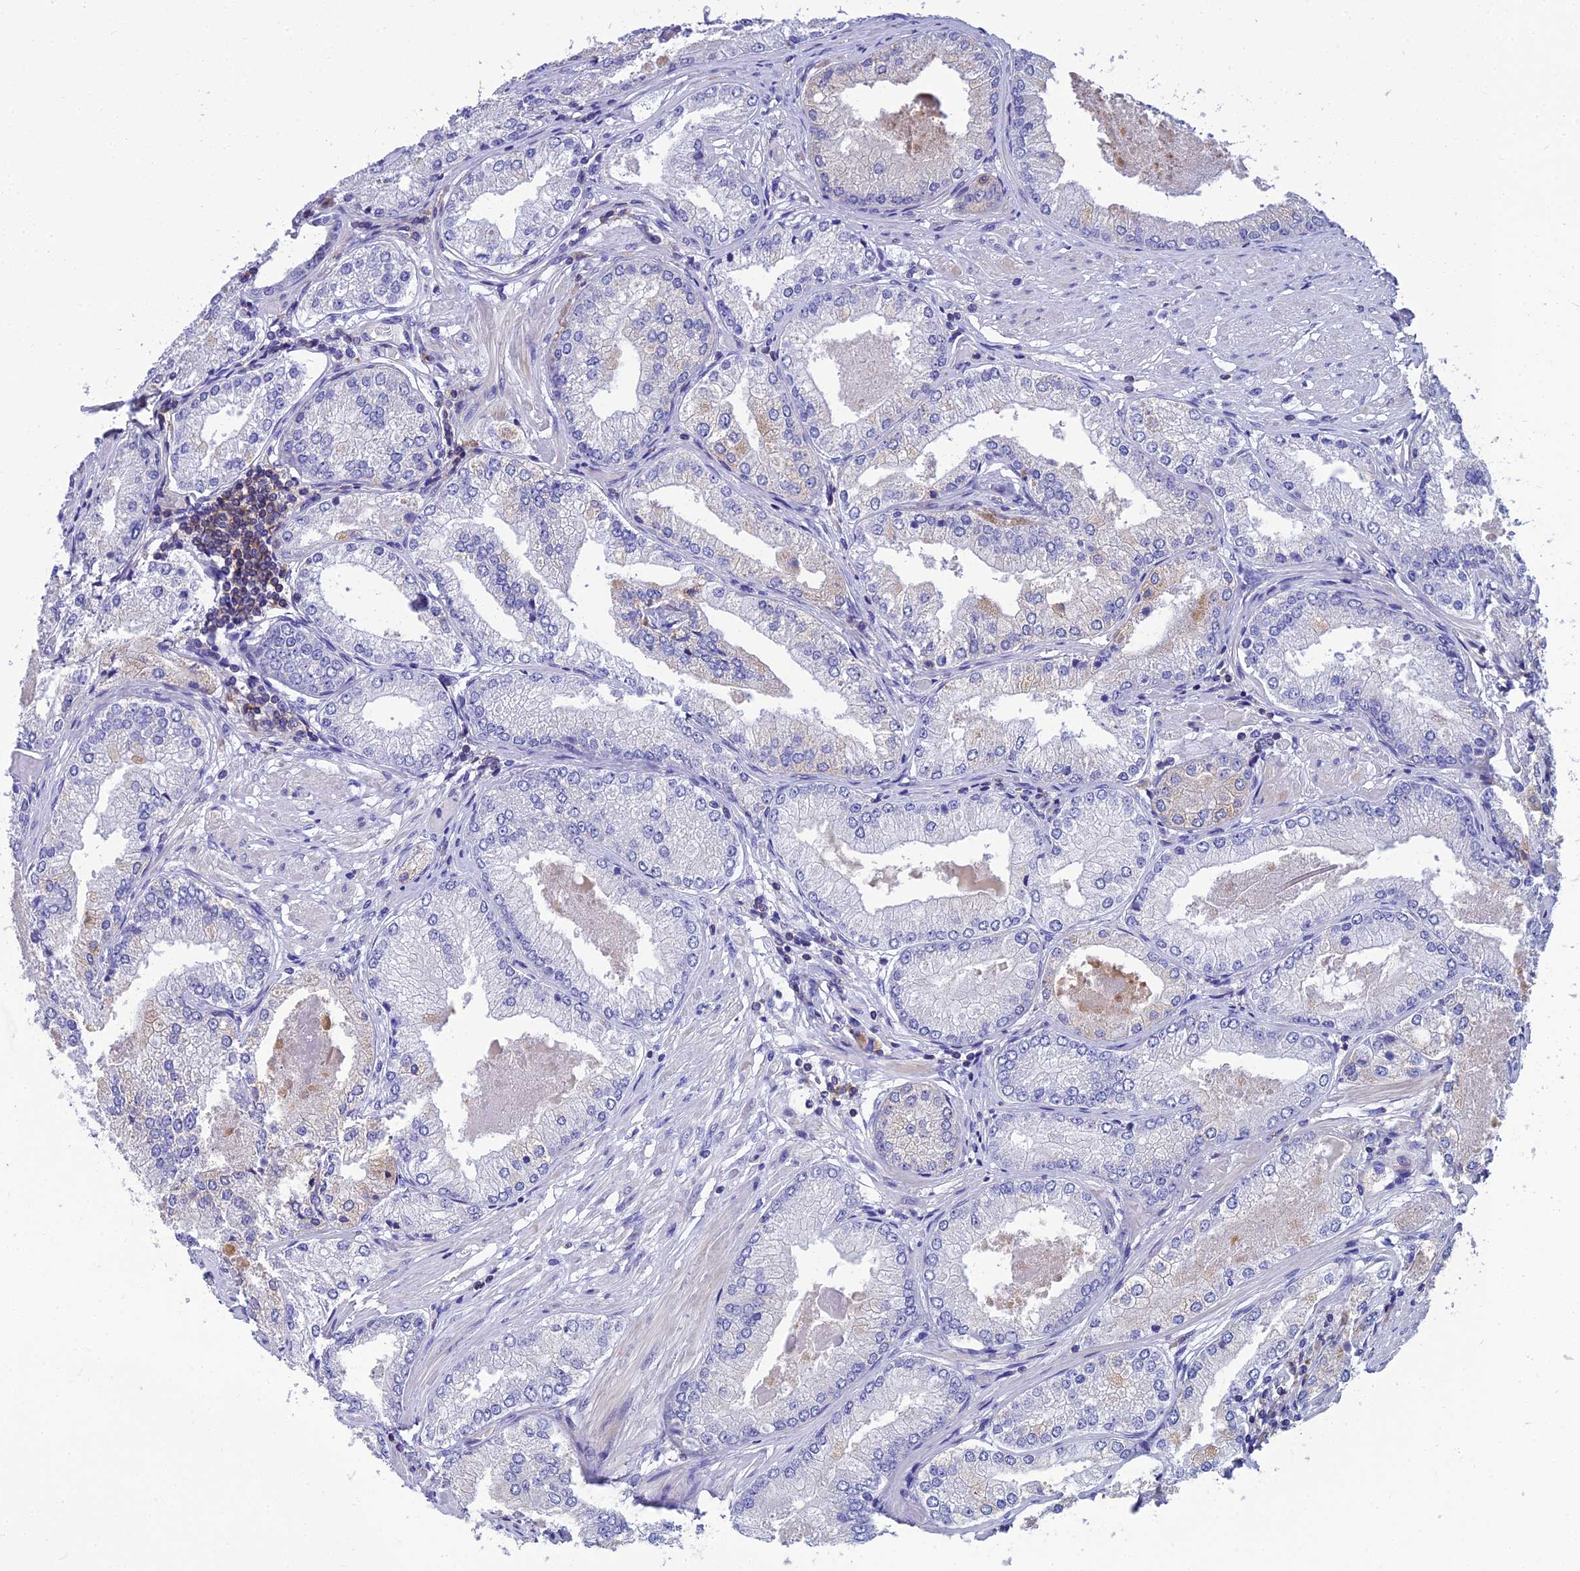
{"staining": {"intensity": "negative", "quantity": "none", "location": "none"}, "tissue": "prostate cancer", "cell_type": "Tumor cells", "image_type": "cancer", "snomed": [{"axis": "morphology", "description": "Adenocarcinoma, Low grade"}, {"axis": "topography", "description": "Prostate"}], "caption": "A micrograph of prostate cancer (low-grade adenocarcinoma) stained for a protein reveals no brown staining in tumor cells.", "gene": "PPP1R18", "patient": {"sex": "male", "age": 68}}